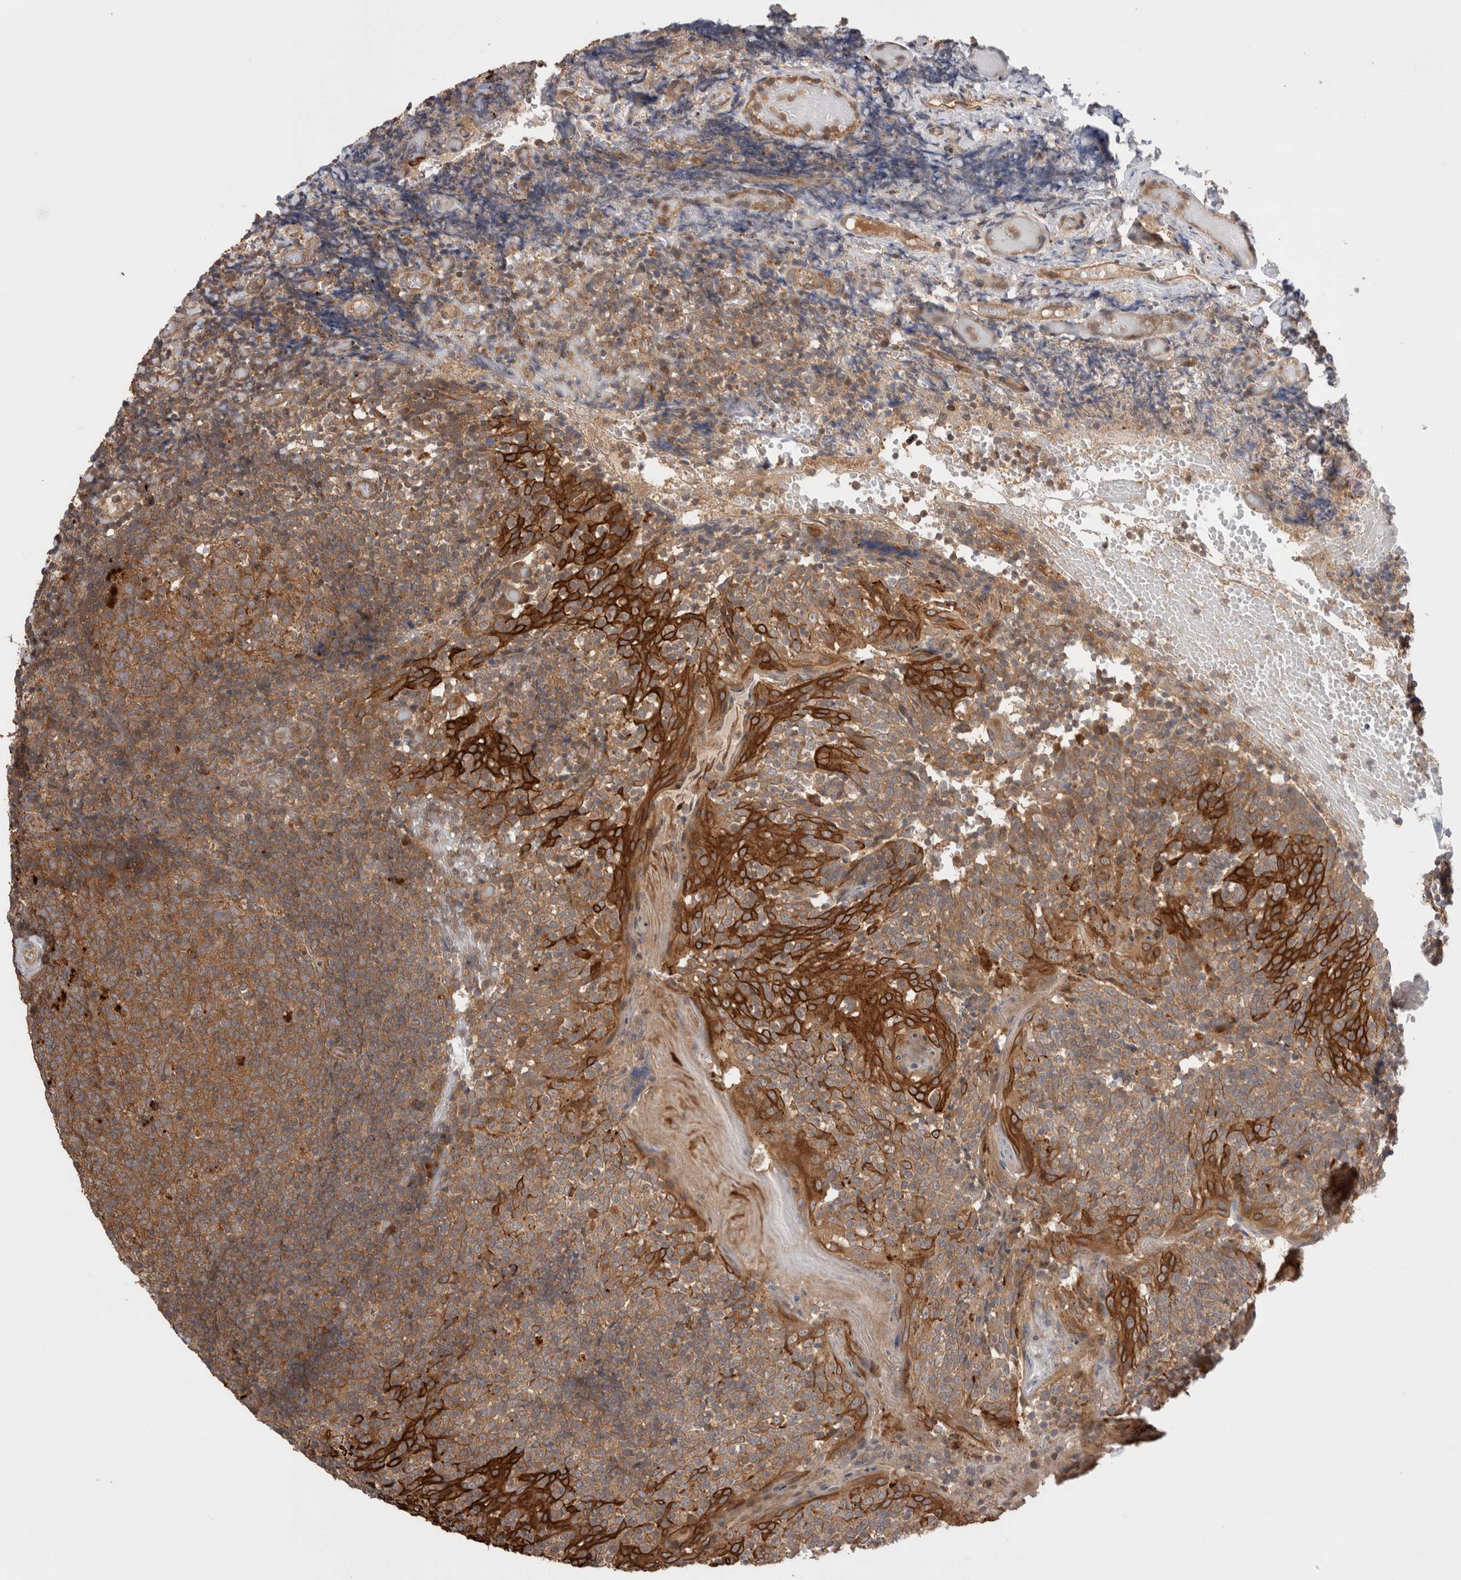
{"staining": {"intensity": "moderate", "quantity": ">75%", "location": "cytoplasmic/membranous"}, "tissue": "tonsil", "cell_type": "Germinal center cells", "image_type": "normal", "snomed": [{"axis": "morphology", "description": "Normal tissue, NOS"}, {"axis": "topography", "description": "Tonsil"}], "caption": "Moderate cytoplasmic/membranous expression for a protein is seen in about >75% of germinal center cells of unremarkable tonsil using immunohistochemistry (IHC).", "gene": "VPS28", "patient": {"sex": "female", "age": 19}}